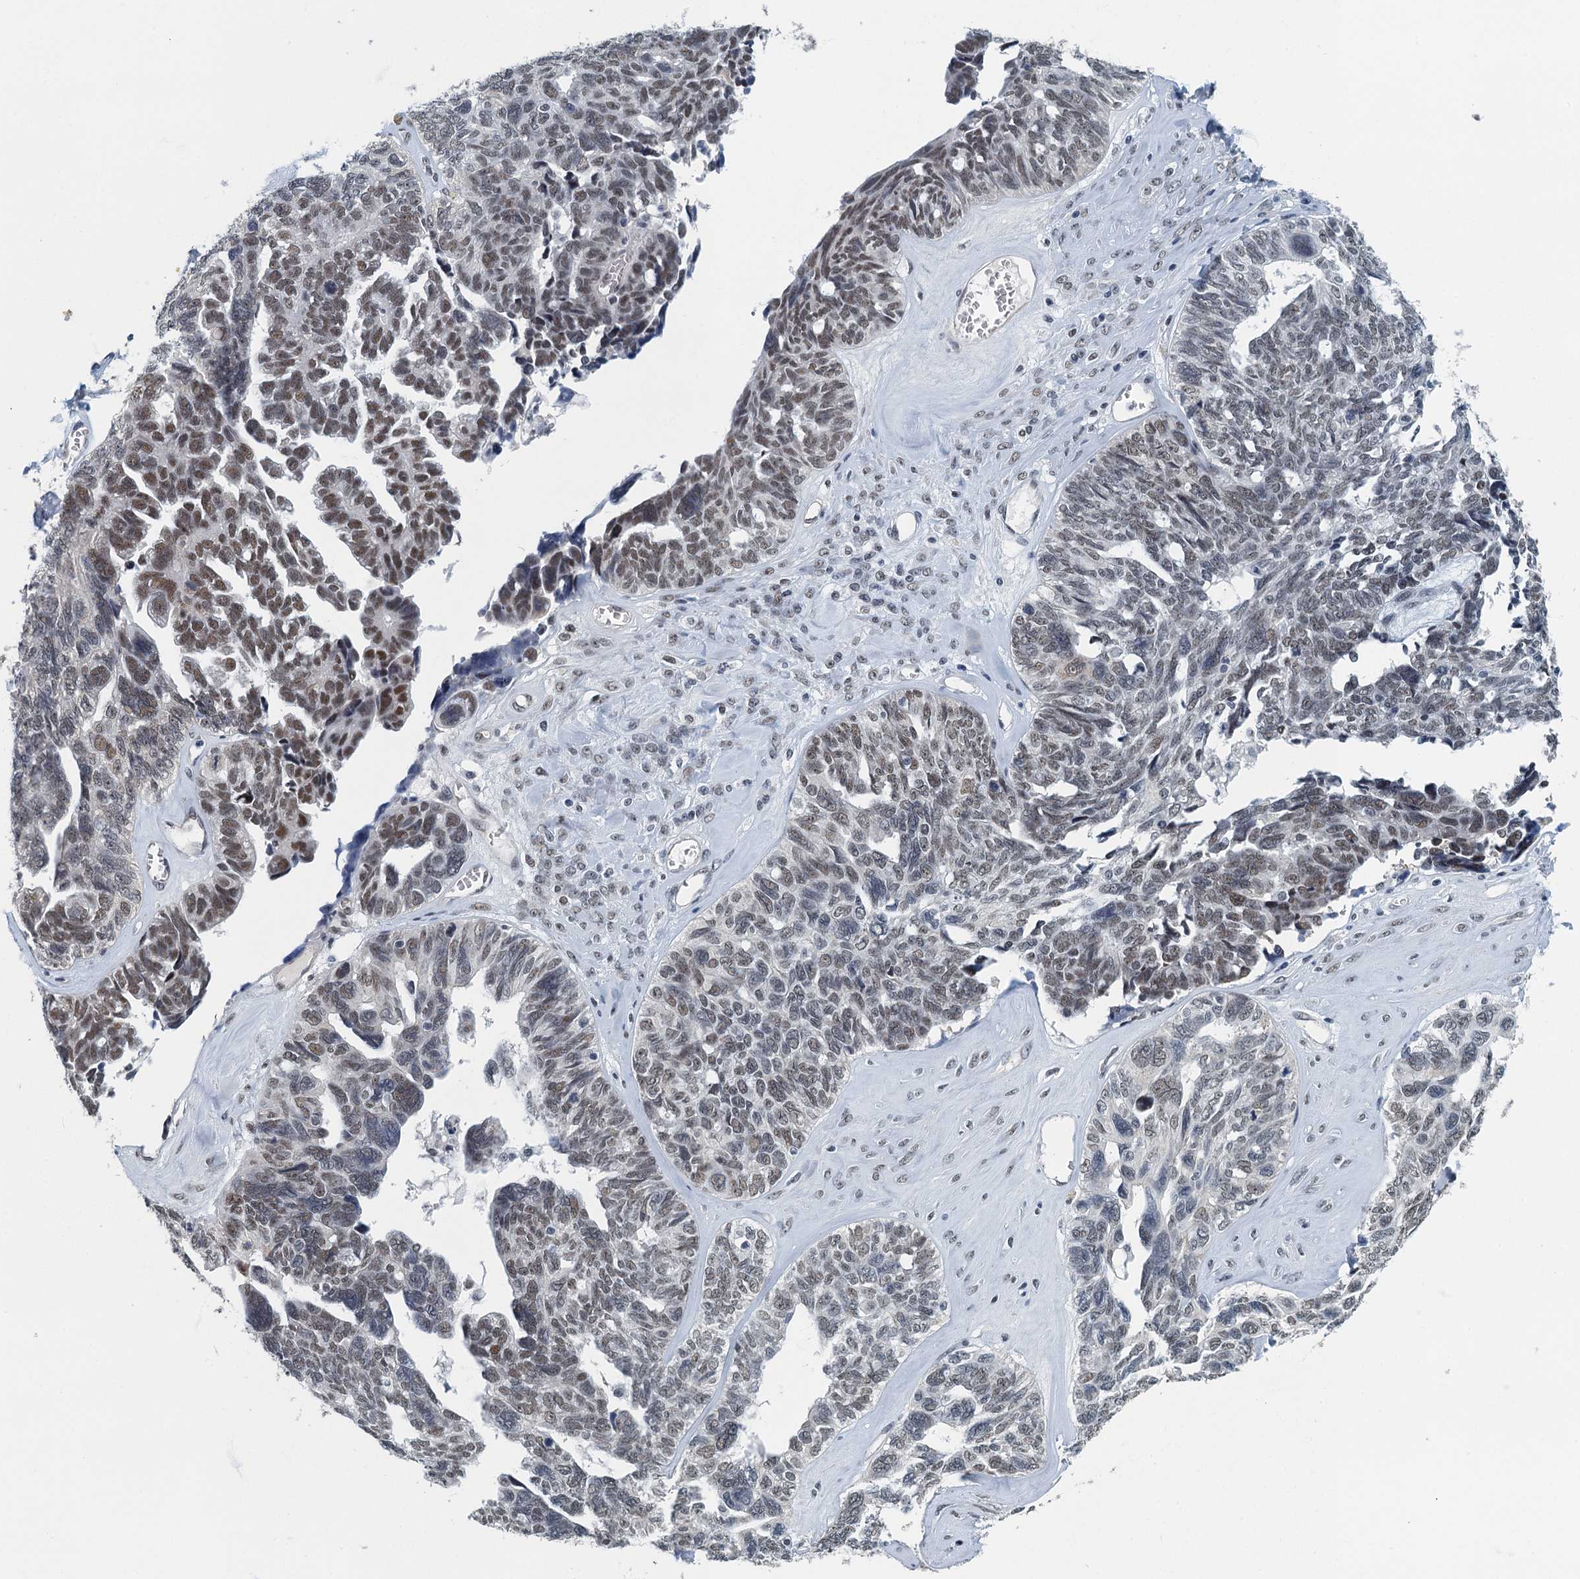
{"staining": {"intensity": "weak", "quantity": "25%-75%", "location": "nuclear"}, "tissue": "ovarian cancer", "cell_type": "Tumor cells", "image_type": "cancer", "snomed": [{"axis": "morphology", "description": "Cystadenocarcinoma, serous, NOS"}, {"axis": "topography", "description": "Ovary"}], "caption": "Immunohistochemistry (IHC) of human serous cystadenocarcinoma (ovarian) exhibits low levels of weak nuclear expression in about 25%-75% of tumor cells. (IHC, brightfield microscopy, high magnification).", "gene": "GADL1", "patient": {"sex": "female", "age": 79}}